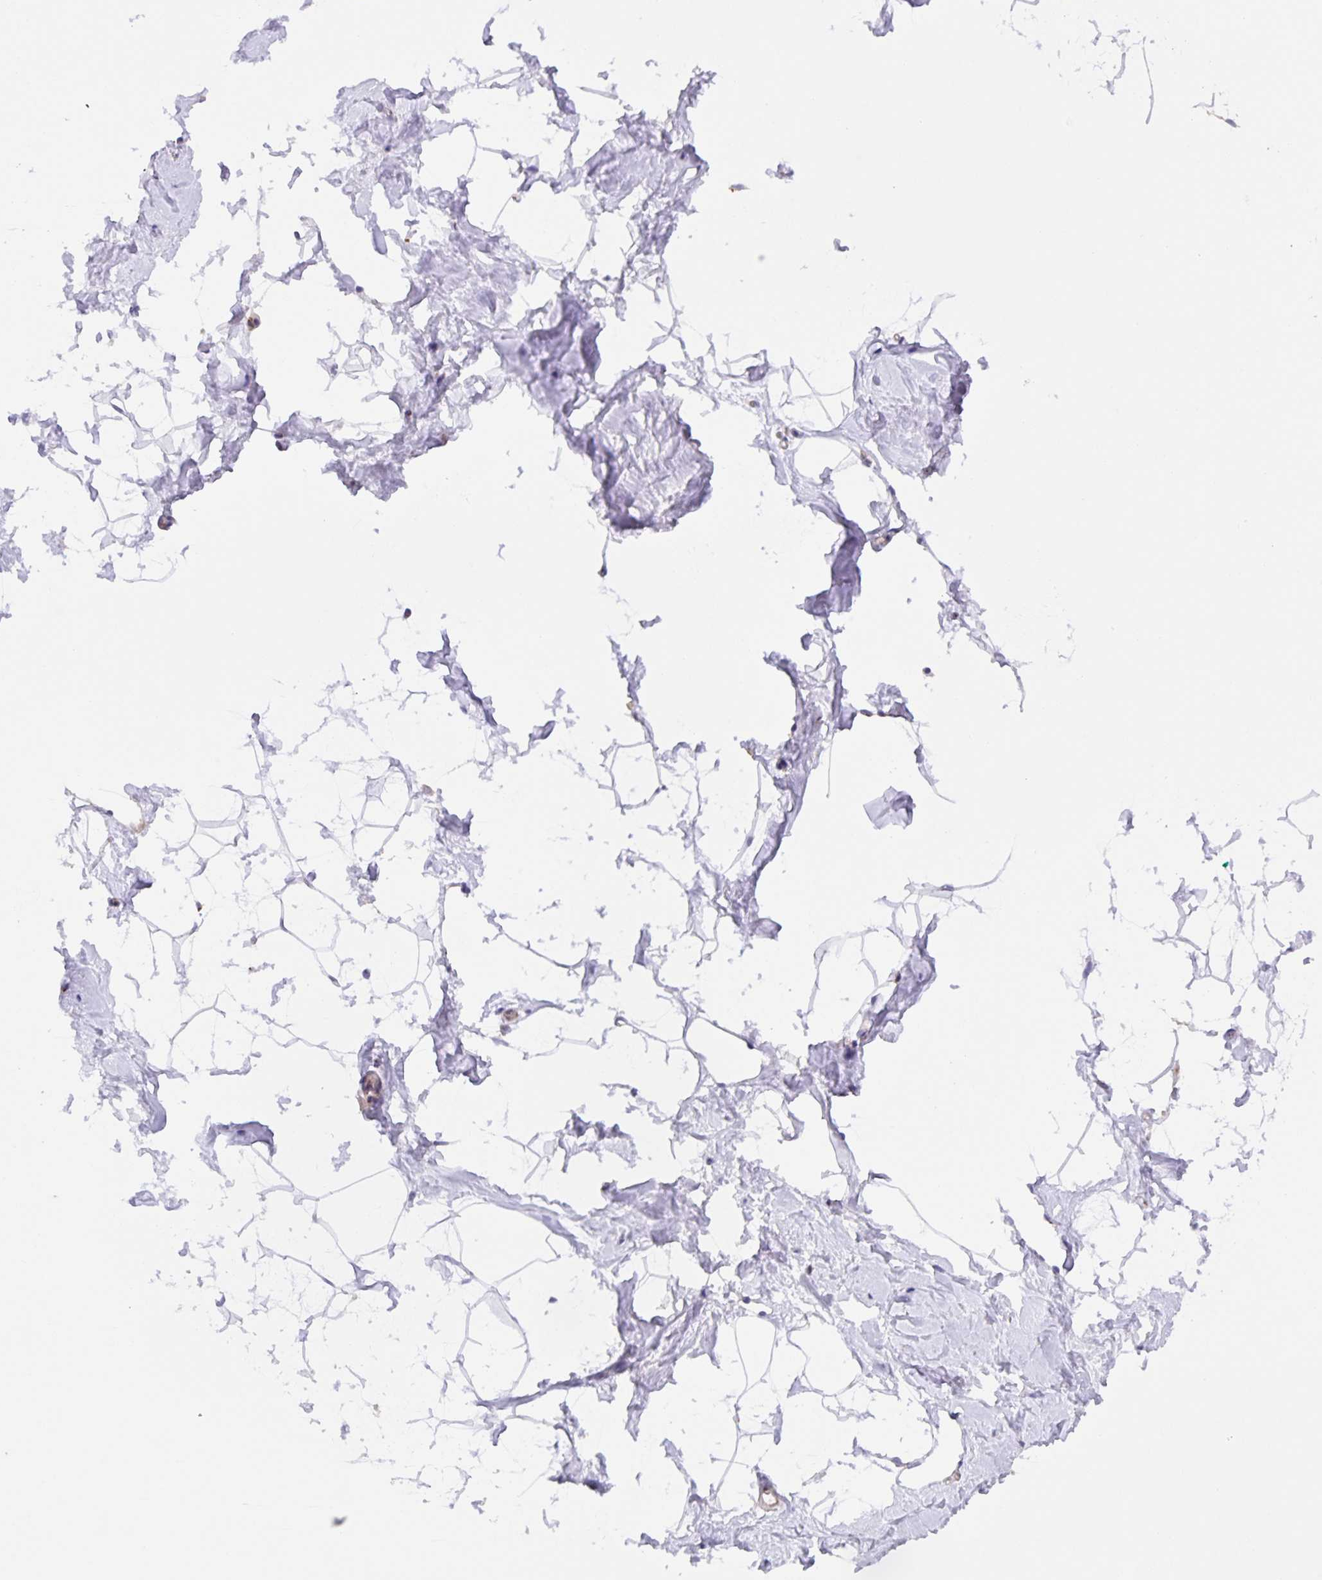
{"staining": {"intensity": "negative", "quantity": "none", "location": "none"}, "tissue": "breast", "cell_type": "Adipocytes", "image_type": "normal", "snomed": [{"axis": "morphology", "description": "Normal tissue, NOS"}, {"axis": "topography", "description": "Breast"}], "caption": "DAB immunohistochemical staining of unremarkable human breast demonstrates no significant expression in adipocytes. (DAB (3,3'-diaminobenzidine) IHC with hematoxylin counter stain).", "gene": "PRR36", "patient": {"sex": "female", "age": 32}}